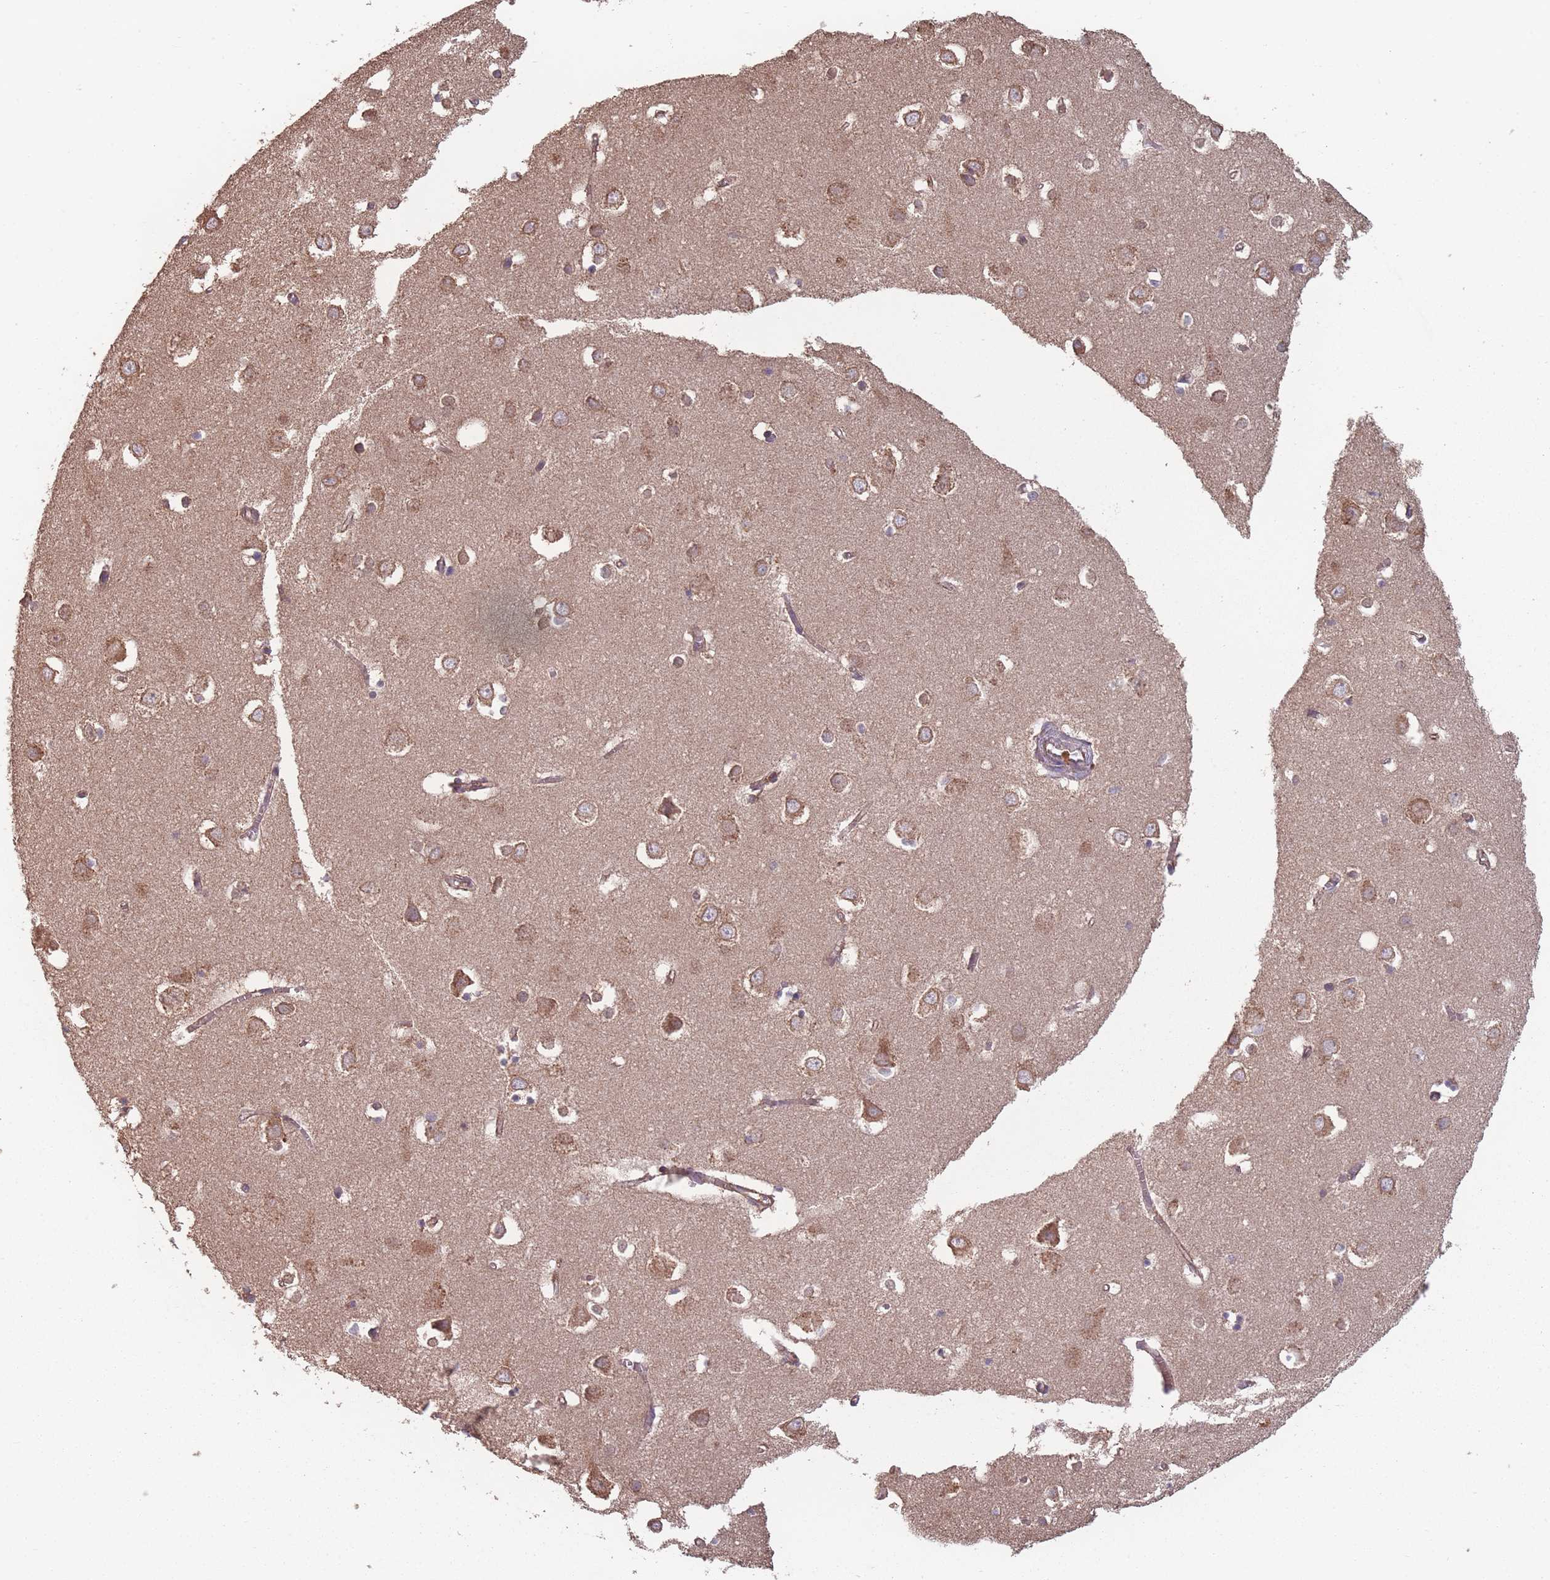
{"staining": {"intensity": "moderate", "quantity": ">75%", "location": "cytoplasmic/membranous"}, "tissue": "cerebral cortex", "cell_type": "Endothelial cells", "image_type": "normal", "snomed": [{"axis": "morphology", "description": "Normal tissue, NOS"}, {"axis": "topography", "description": "Cerebral cortex"}], "caption": "This micrograph exhibits immunohistochemistry (IHC) staining of benign human cerebral cortex, with medium moderate cytoplasmic/membranous positivity in about >75% of endothelial cells.", "gene": "SANBR", "patient": {"sex": "male", "age": 70}}